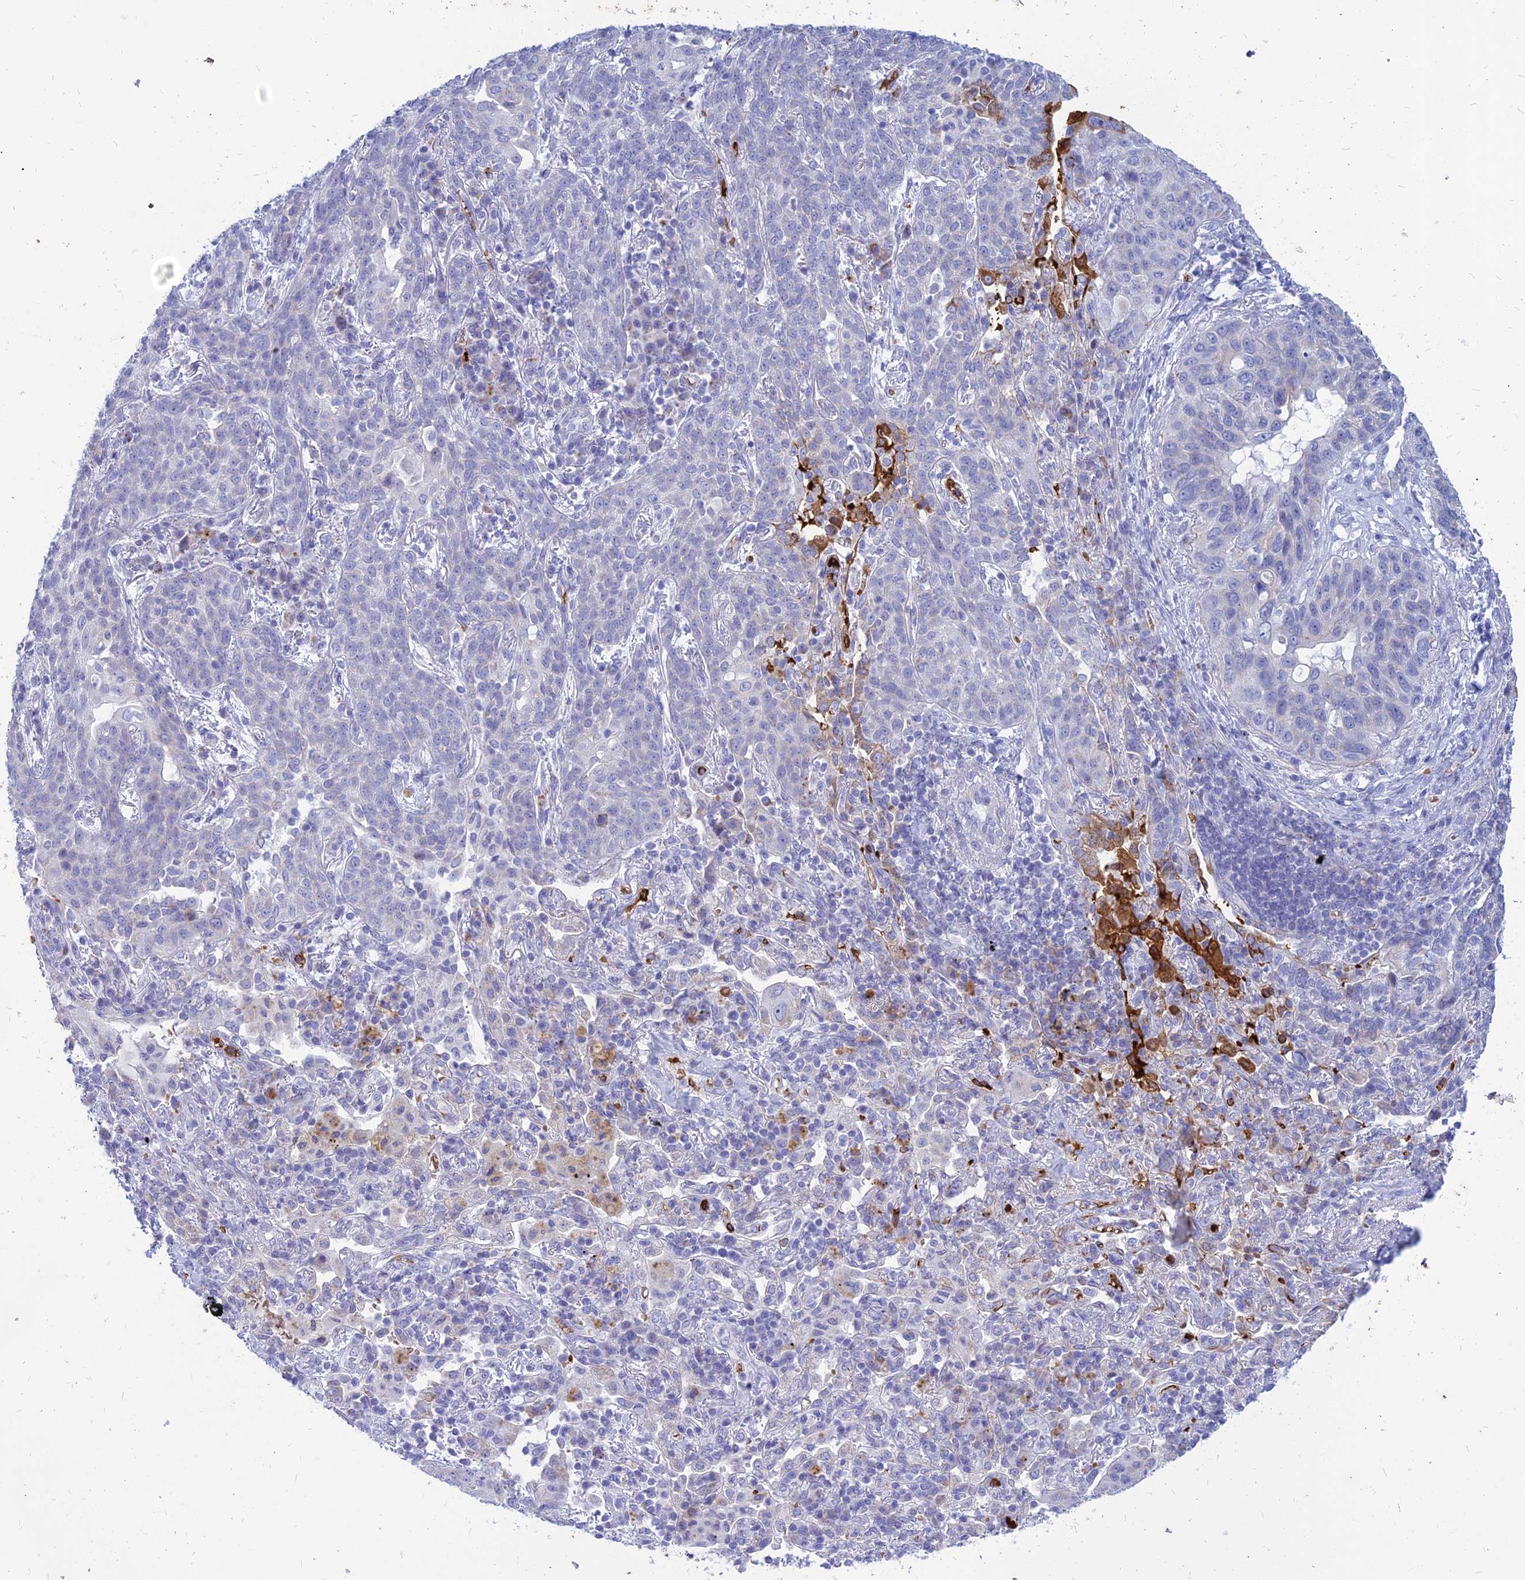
{"staining": {"intensity": "negative", "quantity": "none", "location": "none"}, "tissue": "lung cancer", "cell_type": "Tumor cells", "image_type": "cancer", "snomed": [{"axis": "morphology", "description": "Squamous cell carcinoma, NOS"}, {"axis": "topography", "description": "Lung"}], "caption": "This is an immunohistochemistry photomicrograph of lung cancer. There is no positivity in tumor cells.", "gene": "HHAT", "patient": {"sex": "female", "age": 70}}